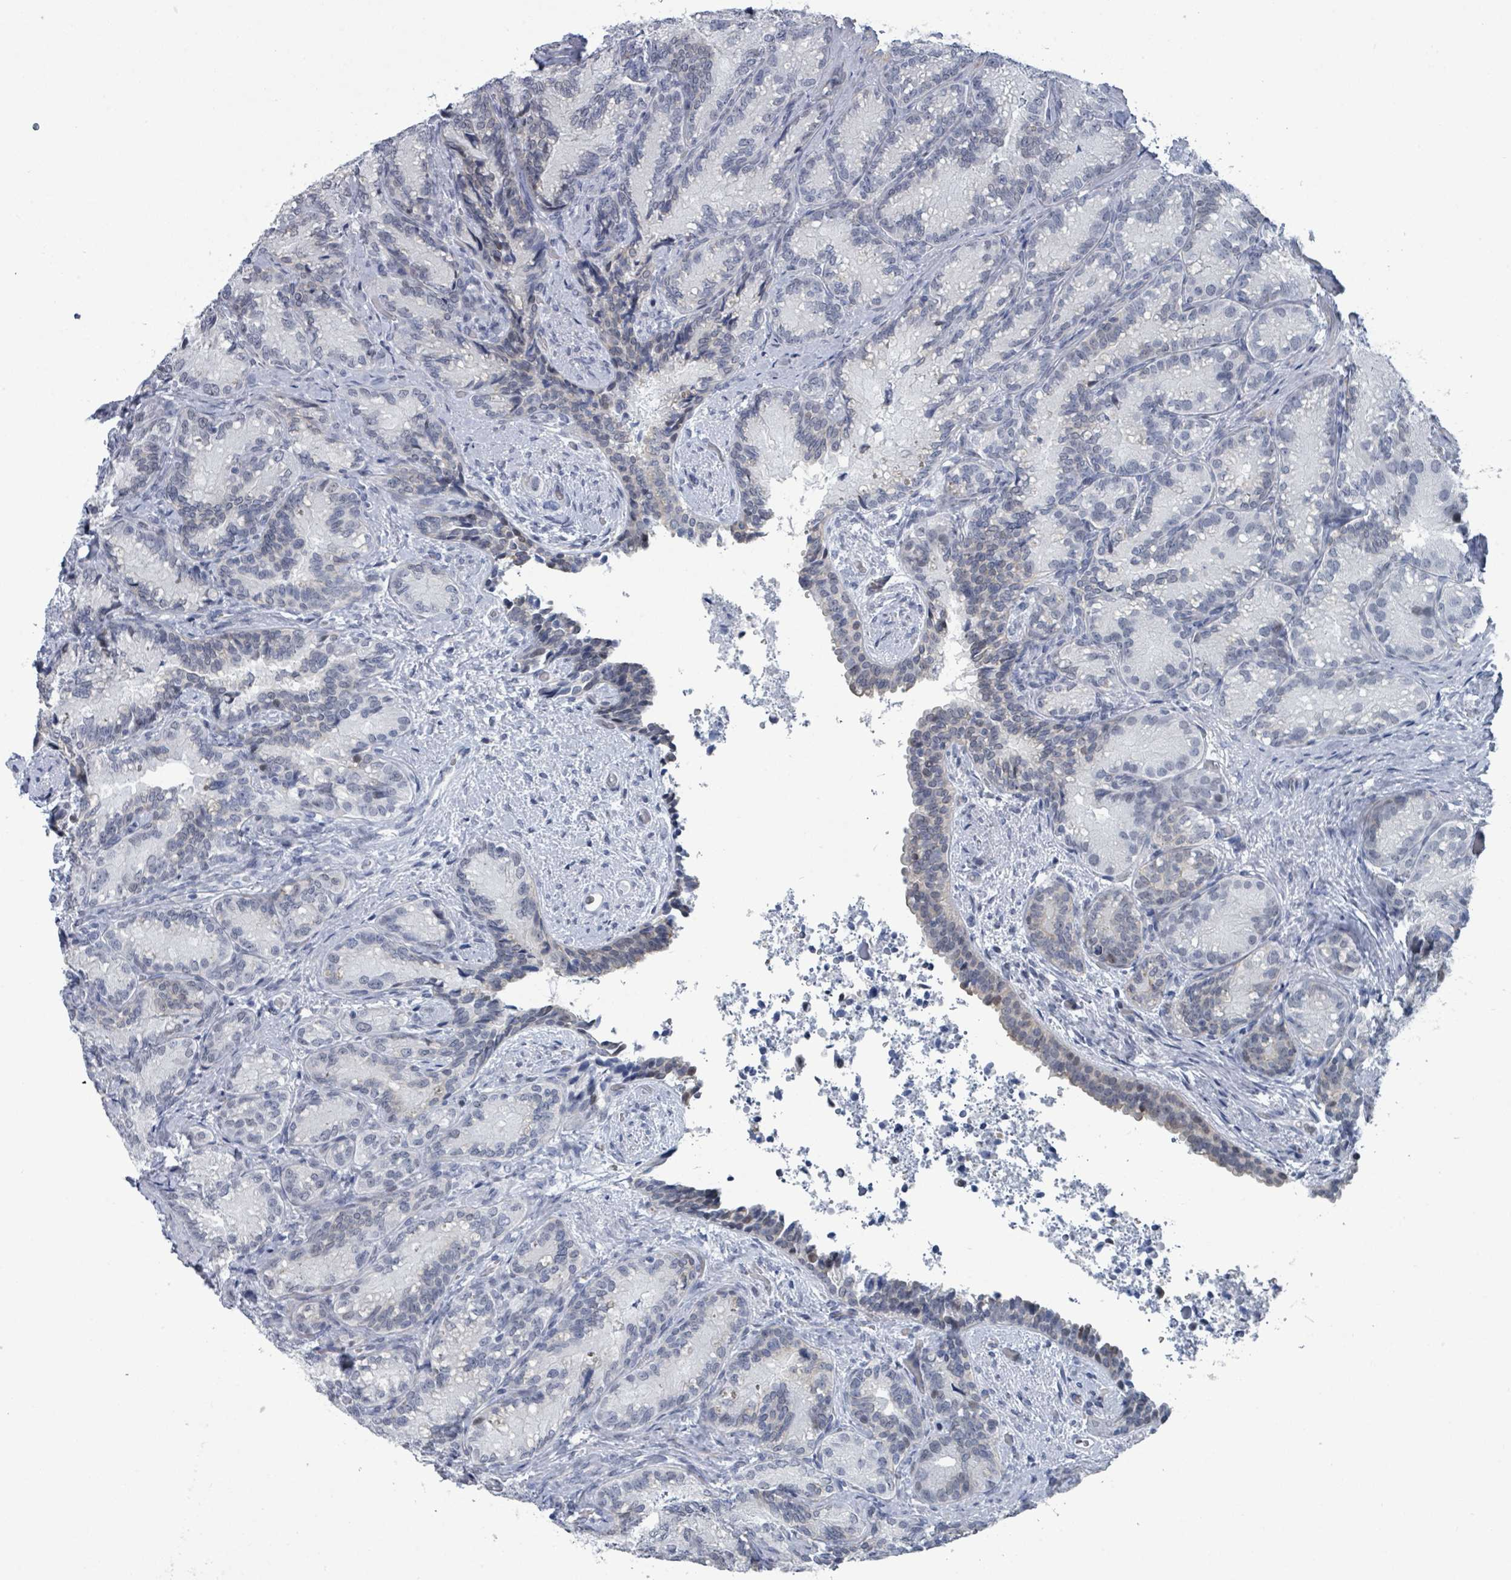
{"staining": {"intensity": "weak", "quantity": "<25%", "location": "cytoplasmic/membranous,nuclear"}, "tissue": "seminal vesicle", "cell_type": "Glandular cells", "image_type": "normal", "snomed": [{"axis": "morphology", "description": "Normal tissue, NOS"}, {"axis": "topography", "description": "Seminal veicle"}], "caption": "Glandular cells are negative for protein expression in normal human seminal vesicle. (DAB (3,3'-diaminobenzidine) immunohistochemistry (IHC) visualized using brightfield microscopy, high magnification).", "gene": "CT45A10", "patient": {"sex": "male", "age": 58}}